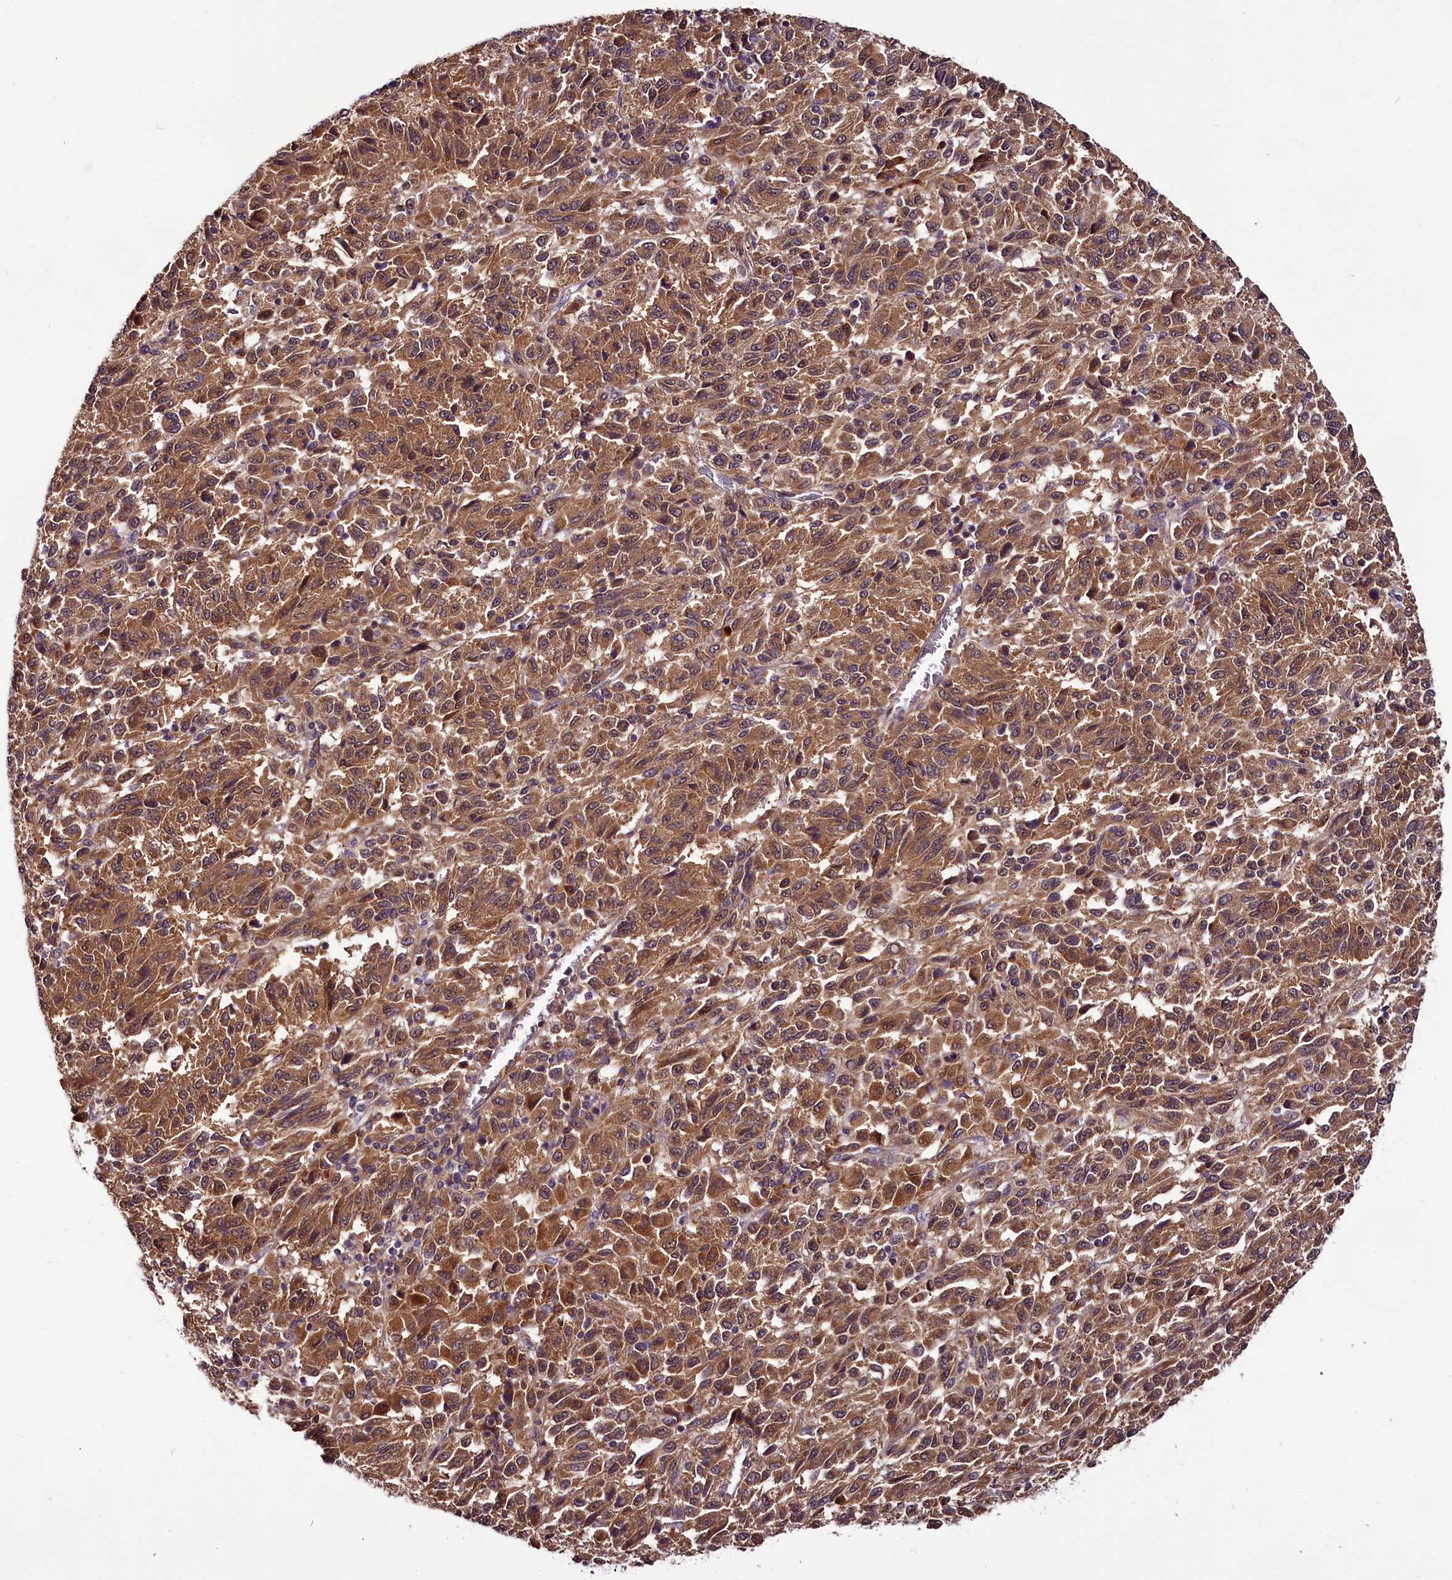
{"staining": {"intensity": "moderate", "quantity": ">75%", "location": "cytoplasmic/membranous"}, "tissue": "melanoma", "cell_type": "Tumor cells", "image_type": "cancer", "snomed": [{"axis": "morphology", "description": "Malignant melanoma, Metastatic site"}, {"axis": "topography", "description": "Lung"}], "caption": "Immunohistochemical staining of human malignant melanoma (metastatic site) exhibits moderate cytoplasmic/membranous protein positivity in approximately >75% of tumor cells.", "gene": "RPUSD2", "patient": {"sex": "male", "age": 64}}